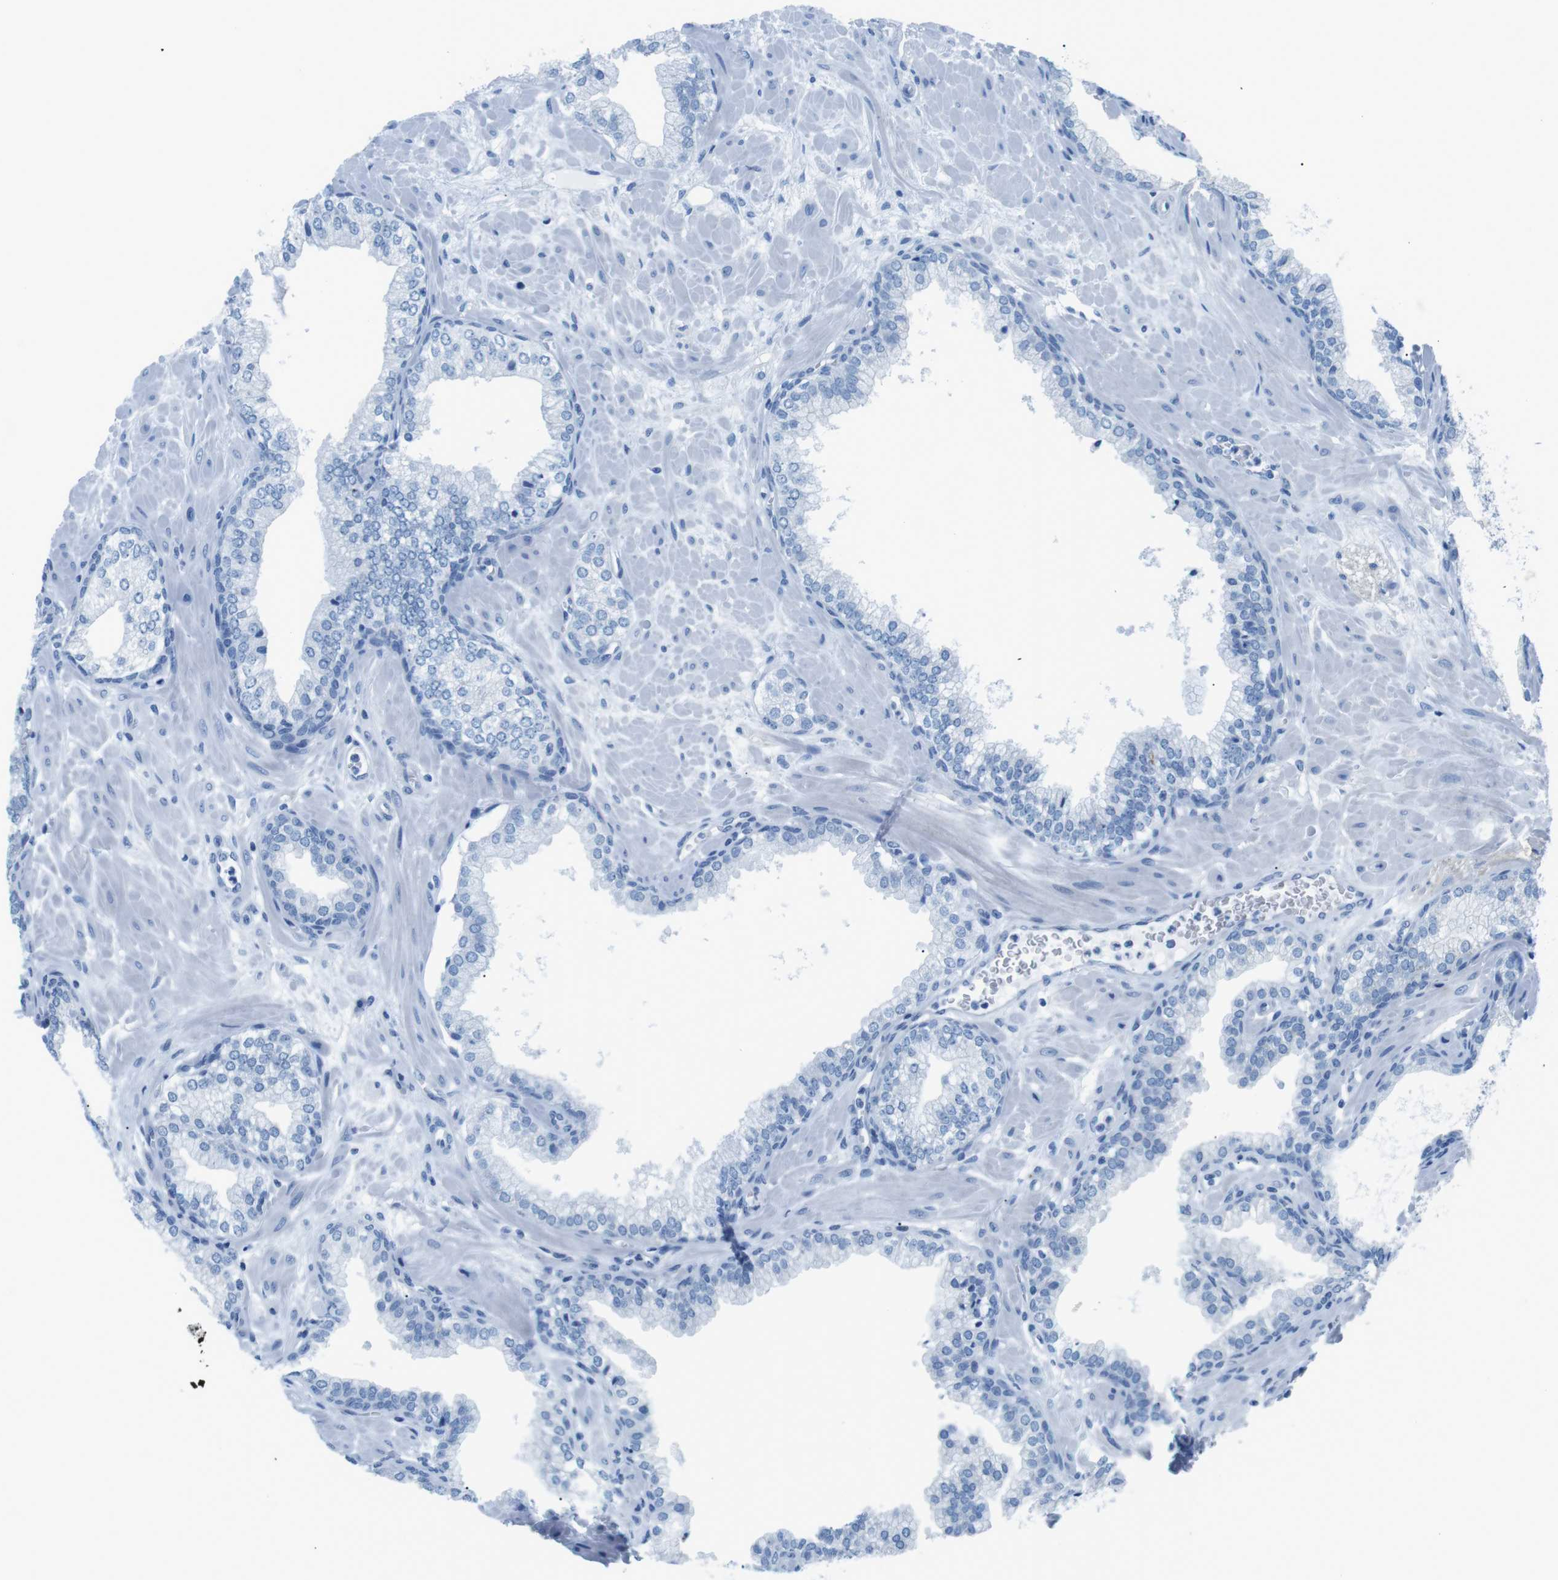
{"staining": {"intensity": "negative", "quantity": "none", "location": "none"}, "tissue": "prostate", "cell_type": "Glandular cells", "image_type": "normal", "snomed": [{"axis": "morphology", "description": "Normal tissue, NOS"}, {"axis": "morphology", "description": "Urothelial carcinoma, Low grade"}, {"axis": "topography", "description": "Urinary bladder"}, {"axis": "topography", "description": "Prostate"}], "caption": "A high-resolution photomicrograph shows immunohistochemistry staining of normal prostate, which shows no significant staining in glandular cells. The staining is performed using DAB brown chromogen with nuclei counter-stained in using hematoxylin.", "gene": "MUC2", "patient": {"sex": "male", "age": 60}}